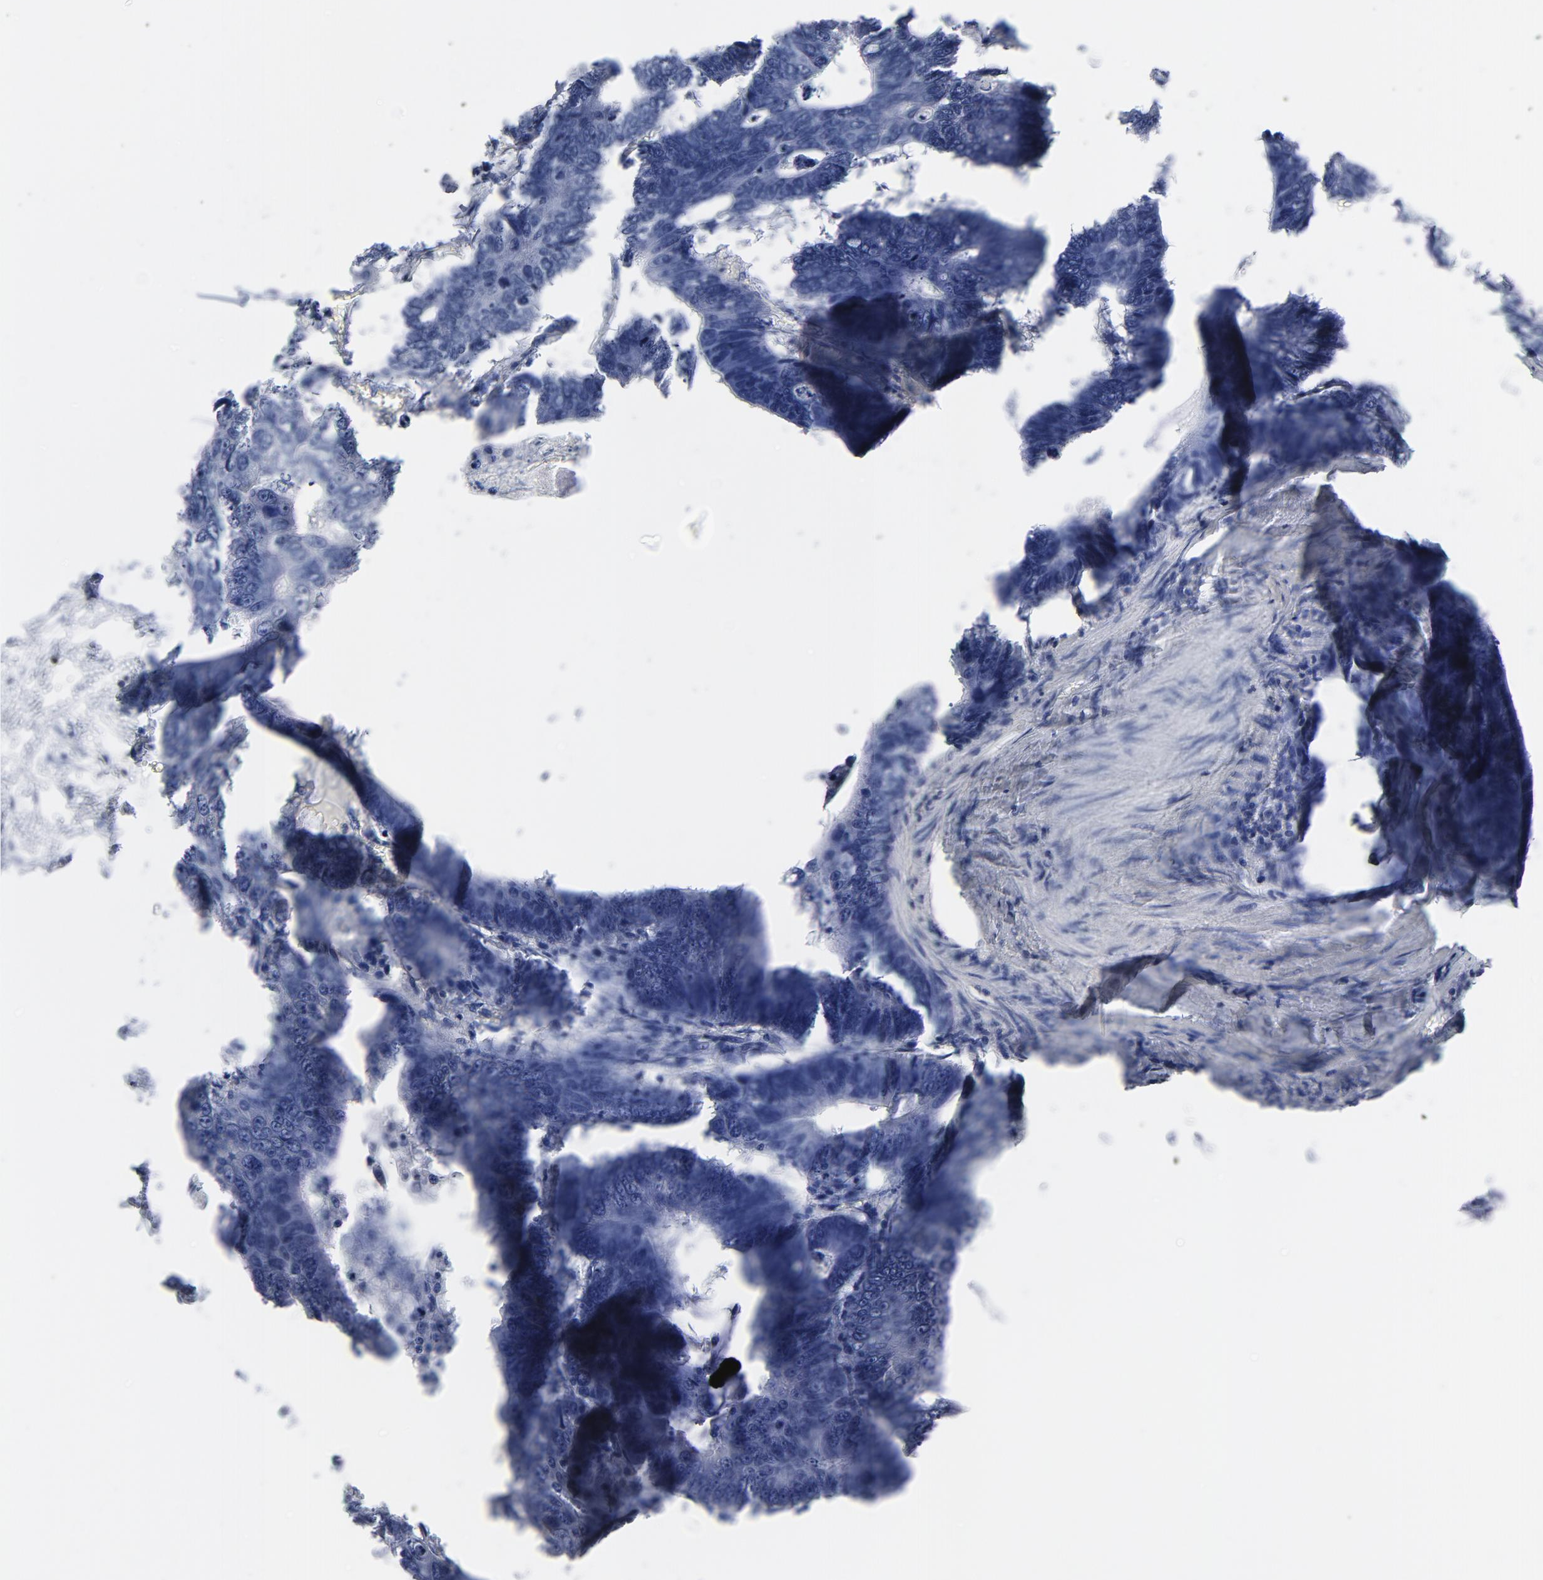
{"staining": {"intensity": "negative", "quantity": "none", "location": "none"}, "tissue": "colorectal cancer", "cell_type": "Tumor cells", "image_type": "cancer", "snomed": [{"axis": "morphology", "description": "Adenocarcinoma, NOS"}, {"axis": "topography", "description": "Colon"}], "caption": "High magnification brightfield microscopy of colorectal cancer (adenocarcinoma) stained with DAB (brown) and counterstained with hematoxylin (blue): tumor cells show no significant expression.", "gene": "P2RY8", "patient": {"sex": "female", "age": 55}}